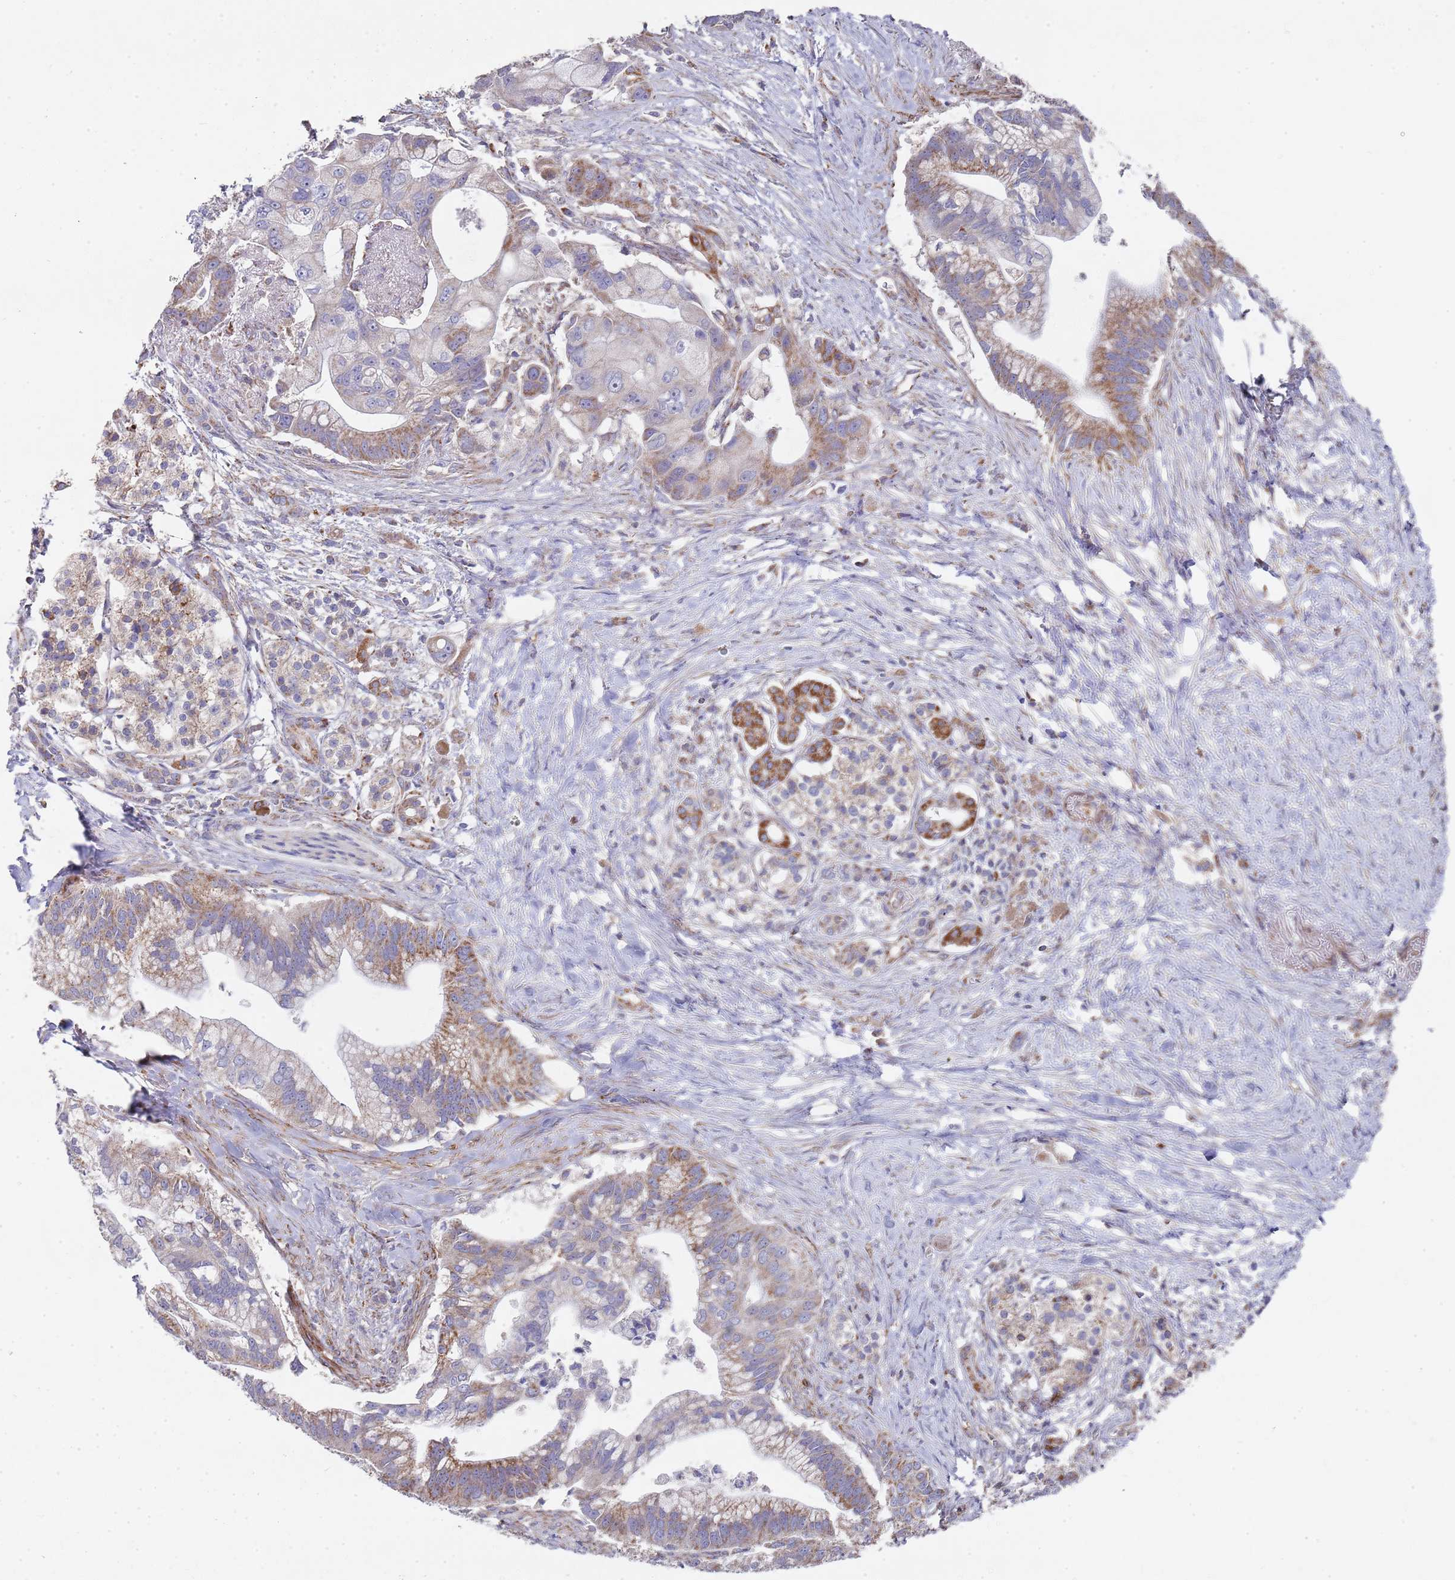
{"staining": {"intensity": "moderate", "quantity": ">75%", "location": "cytoplasmic/membranous"}, "tissue": "pancreatic cancer", "cell_type": "Tumor cells", "image_type": "cancer", "snomed": [{"axis": "morphology", "description": "Adenocarcinoma, NOS"}, {"axis": "topography", "description": "Pancreas"}], "caption": "Protein analysis of pancreatic cancer tissue shows moderate cytoplasmic/membranous staining in approximately >75% of tumor cells. (brown staining indicates protein expression, while blue staining denotes nuclei).", "gene": "WDFY3", "patient": {"sex": "male", "age": 68}}